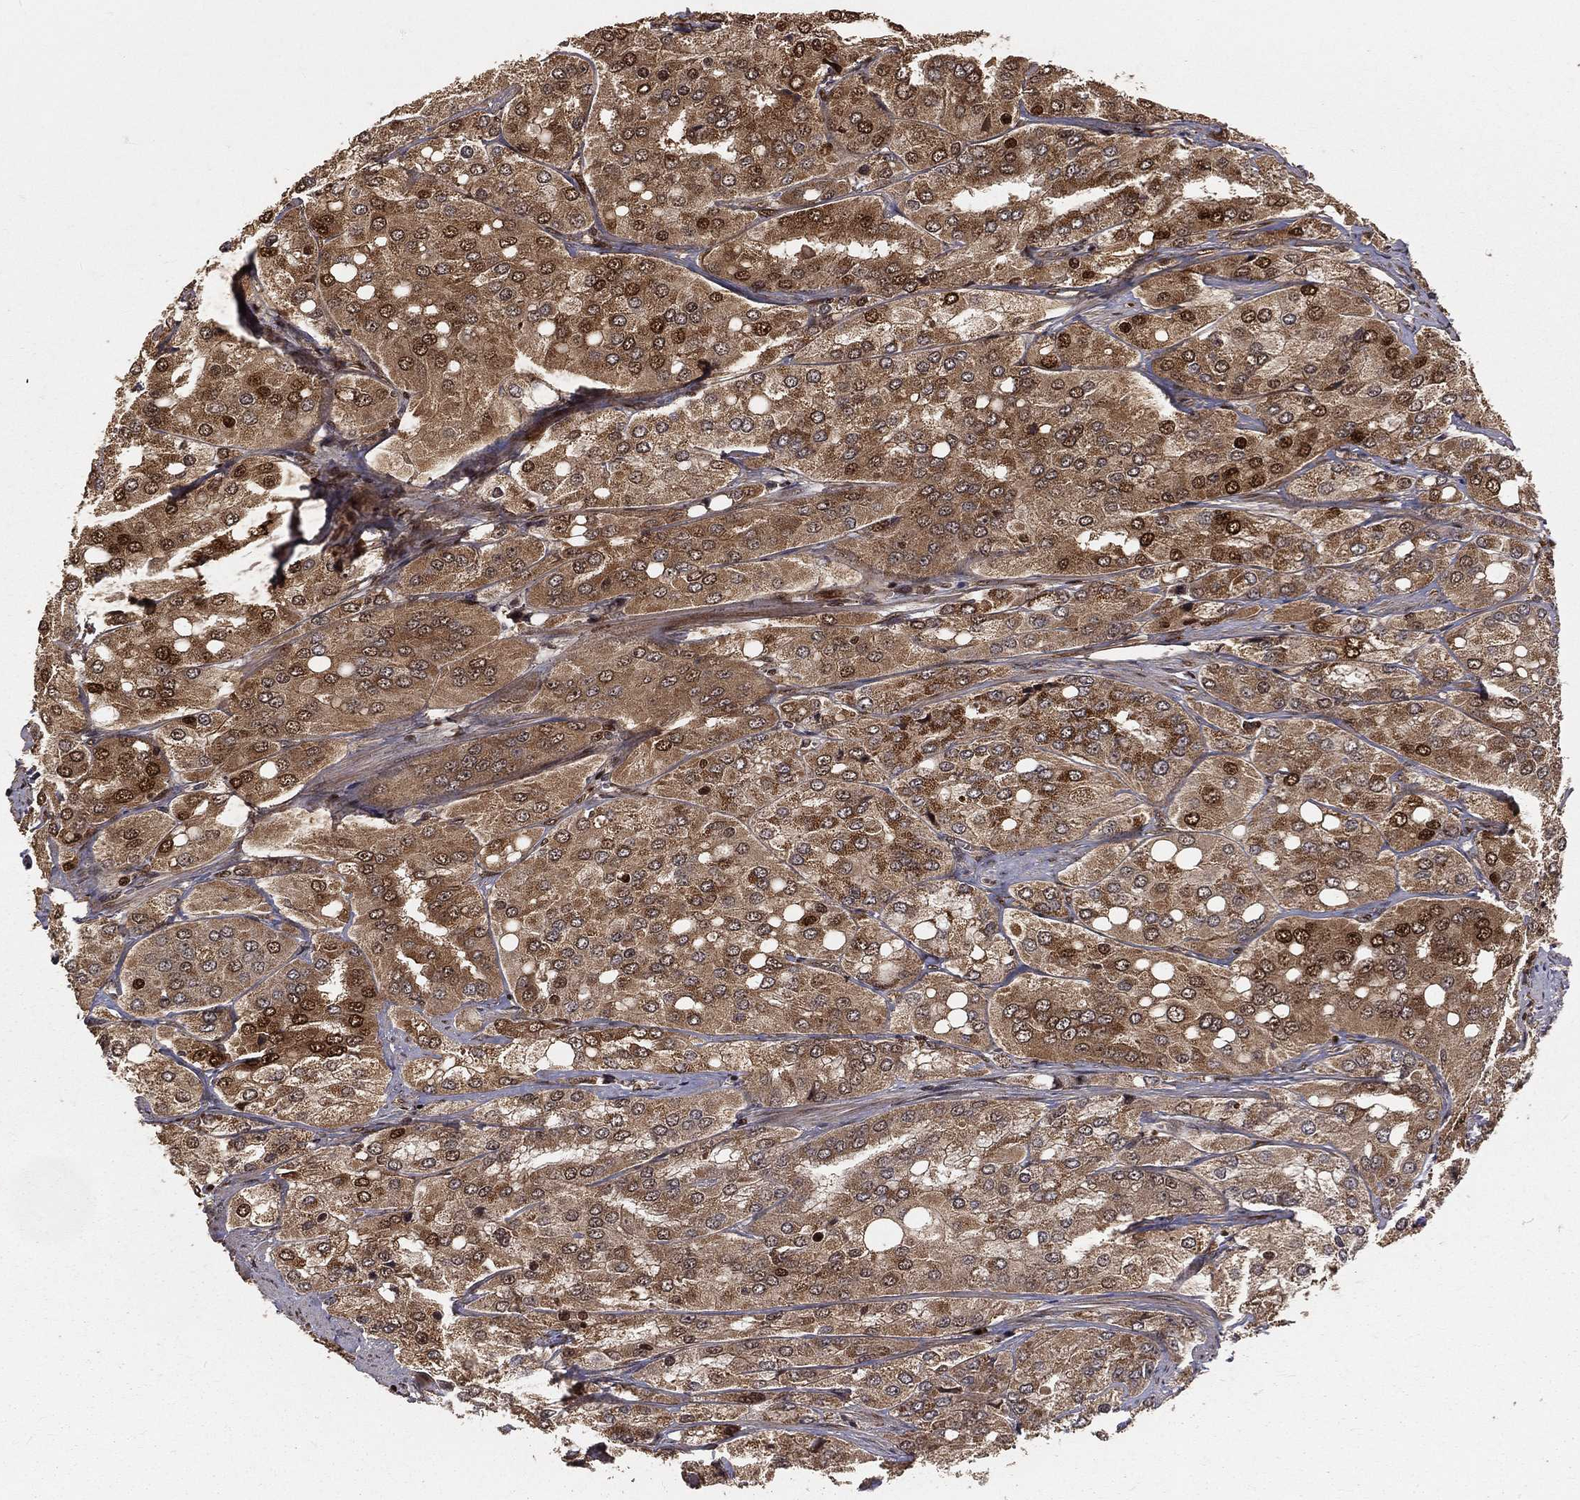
{"staining": {"intensity": "moderate", "quantity": ">75%", "location": "cytoplasmic/membranous"}, "tissue": "prostate cancer", "cell_type": "Tumor cells", "image_type": "cancer", "snomed": [{"axis": "morphology", "description": "Adenocarcinoma, Low grade"}, {"axis": "topography", "description": "Prostate"}], "caption": "IHC image of prostate adenocarcinoma (low-grade) stained for a protein (brown), which exhibits medium levels of moderate cytoplasmic/membranous staining in approximately >75% of tumor cells.", "gene": "MAPK1", "patient": {"sex": "male", "age": 69}}